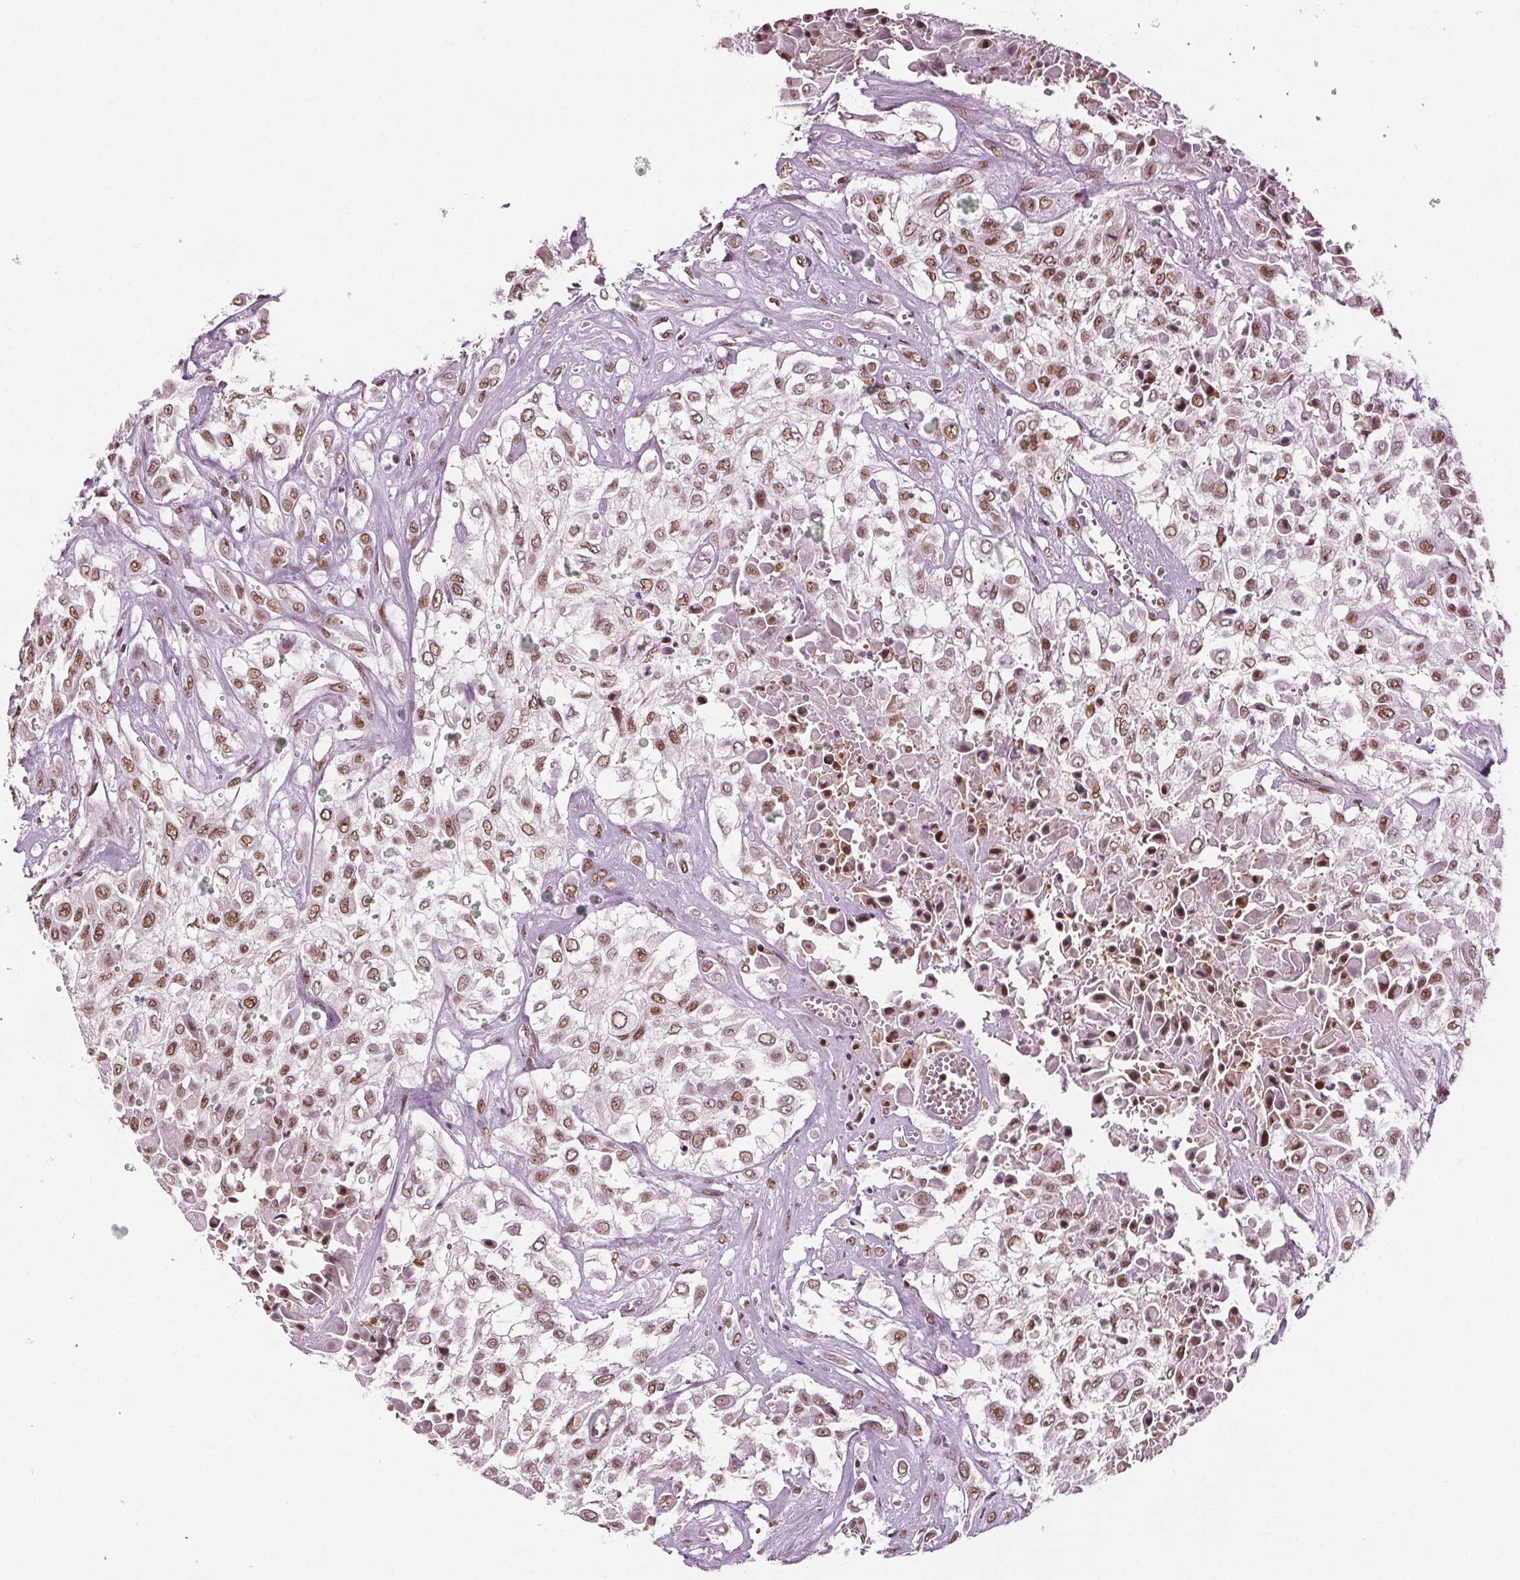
{"staining": {"intensity": "moderate", "quantity": ">75%", "location": "nuclear"}, "tissue": "urothelial cancer", "cell_type": "Tumor cells", "image_type": "cancer", "snomed": [{"axis": "morphology", "description": "Urothelial carcinoma, High grade"}, {"axis": "topography", "description": "Urinary bladder"}], "caption": "Moderate nuclear positivity is seen in approximately >75% of tumor cells in high-grade urothelial carcinoma.", "gene": "IWS1", "patient": {"sex": "male", "age": 57}}